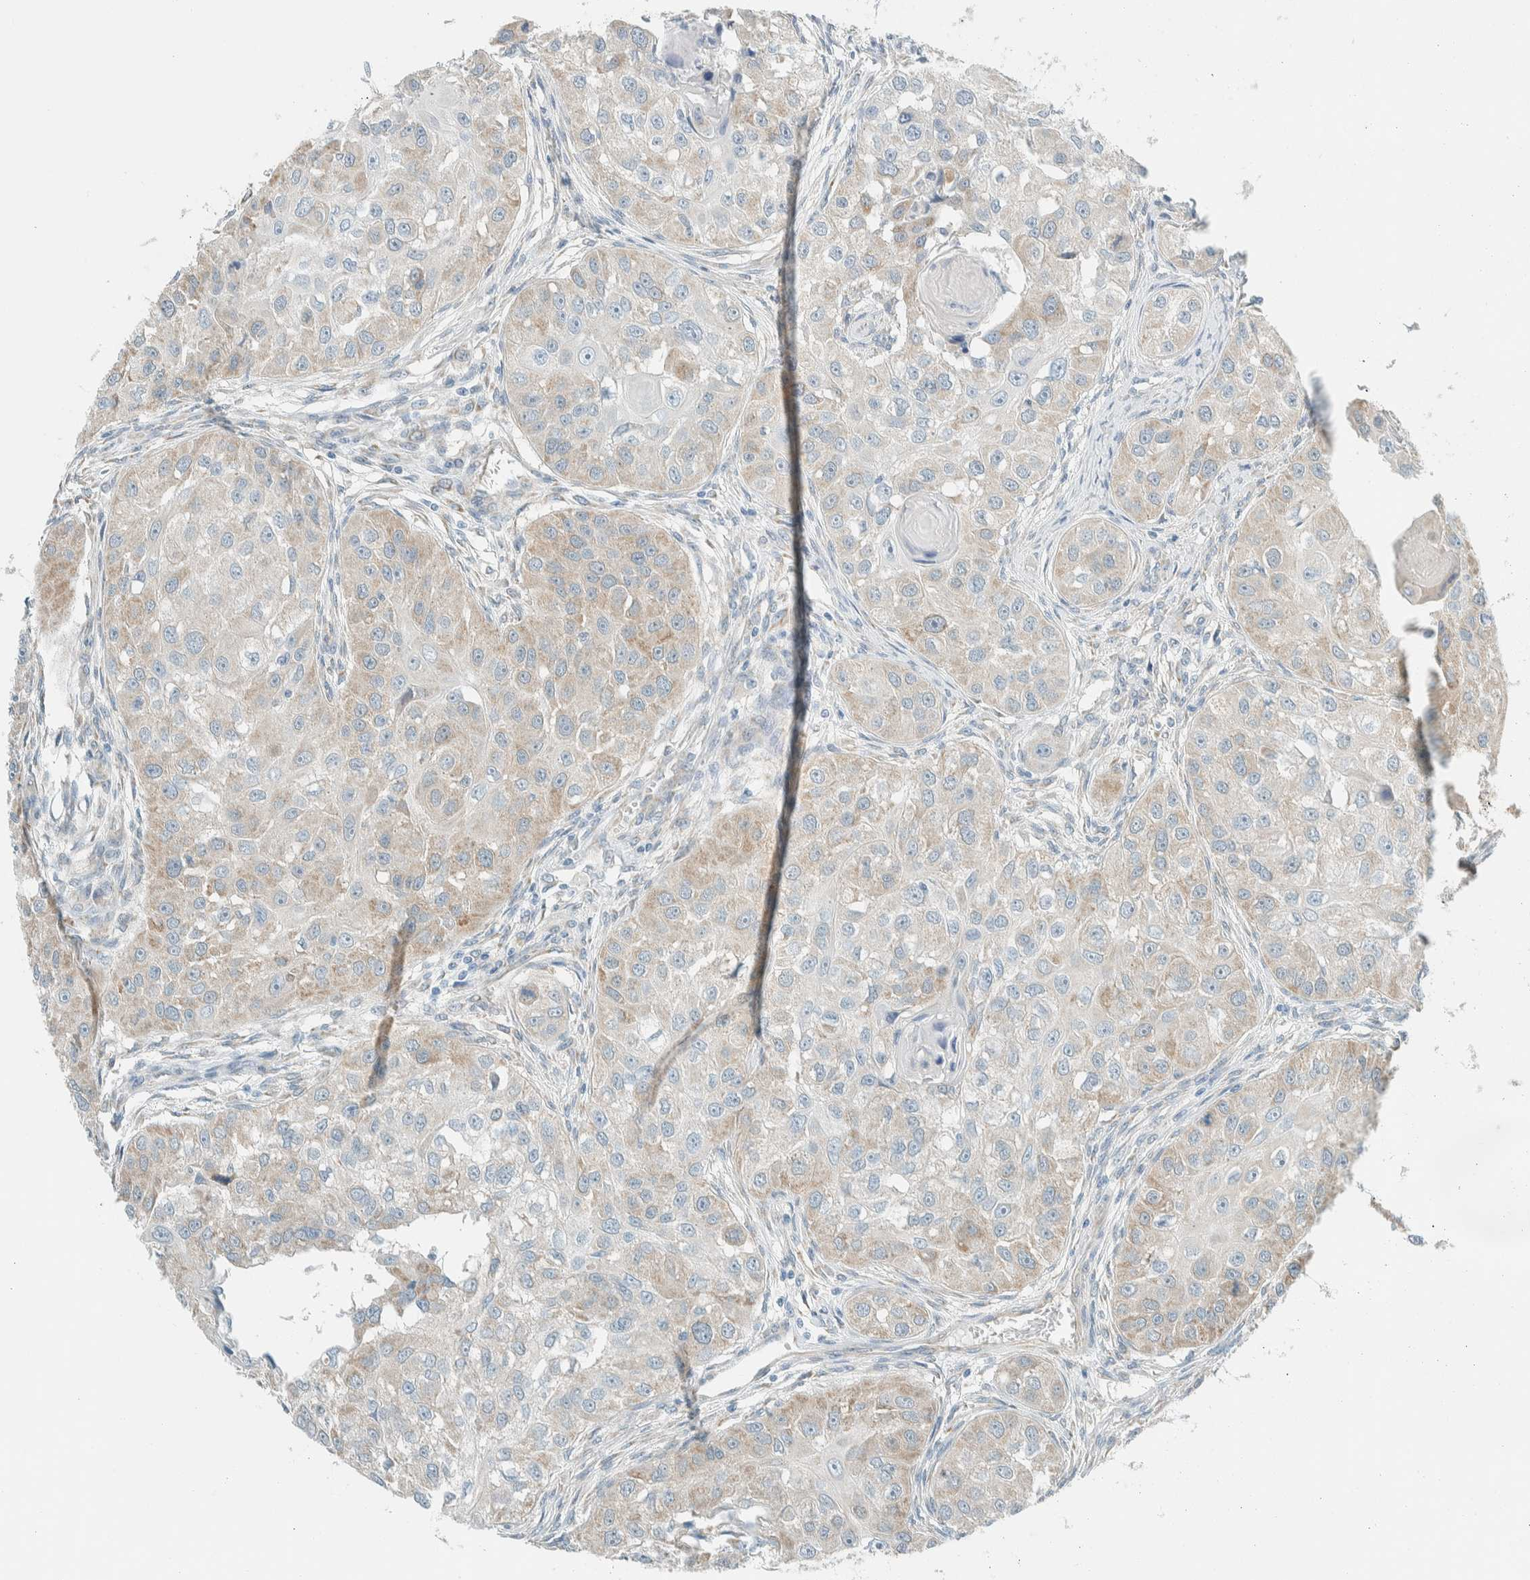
{"staining": {"intensity": "weak", "quantity": "<25%", "location": "cytoplasmic/membranous"}, "tissue": "head and neck cancer", "cell_type": "Tumor cells", "image_type": "cancer", "snomed": [{"axis": "morphology", "description": "Normal tissue, NOS"}, {"axis": "morphology", "description": "Squamous cell carcinoma, NOS"}, {"axis": "topography", "description": "Skeletal muscle"}, {"axis": "topography", "description": "Head-Neck"}], "caption": "High magnification brightfield microscopy of head and neck cancer (squamous cell carcinoma) stained with DAB (3,3'-diaminobenzidine) (brown) and counterstained with hematoxylin (blue): tumor cells show no significant positivity.", "gene": "ALDH7A1", "patient": {"sex": "male", "age": 51}}